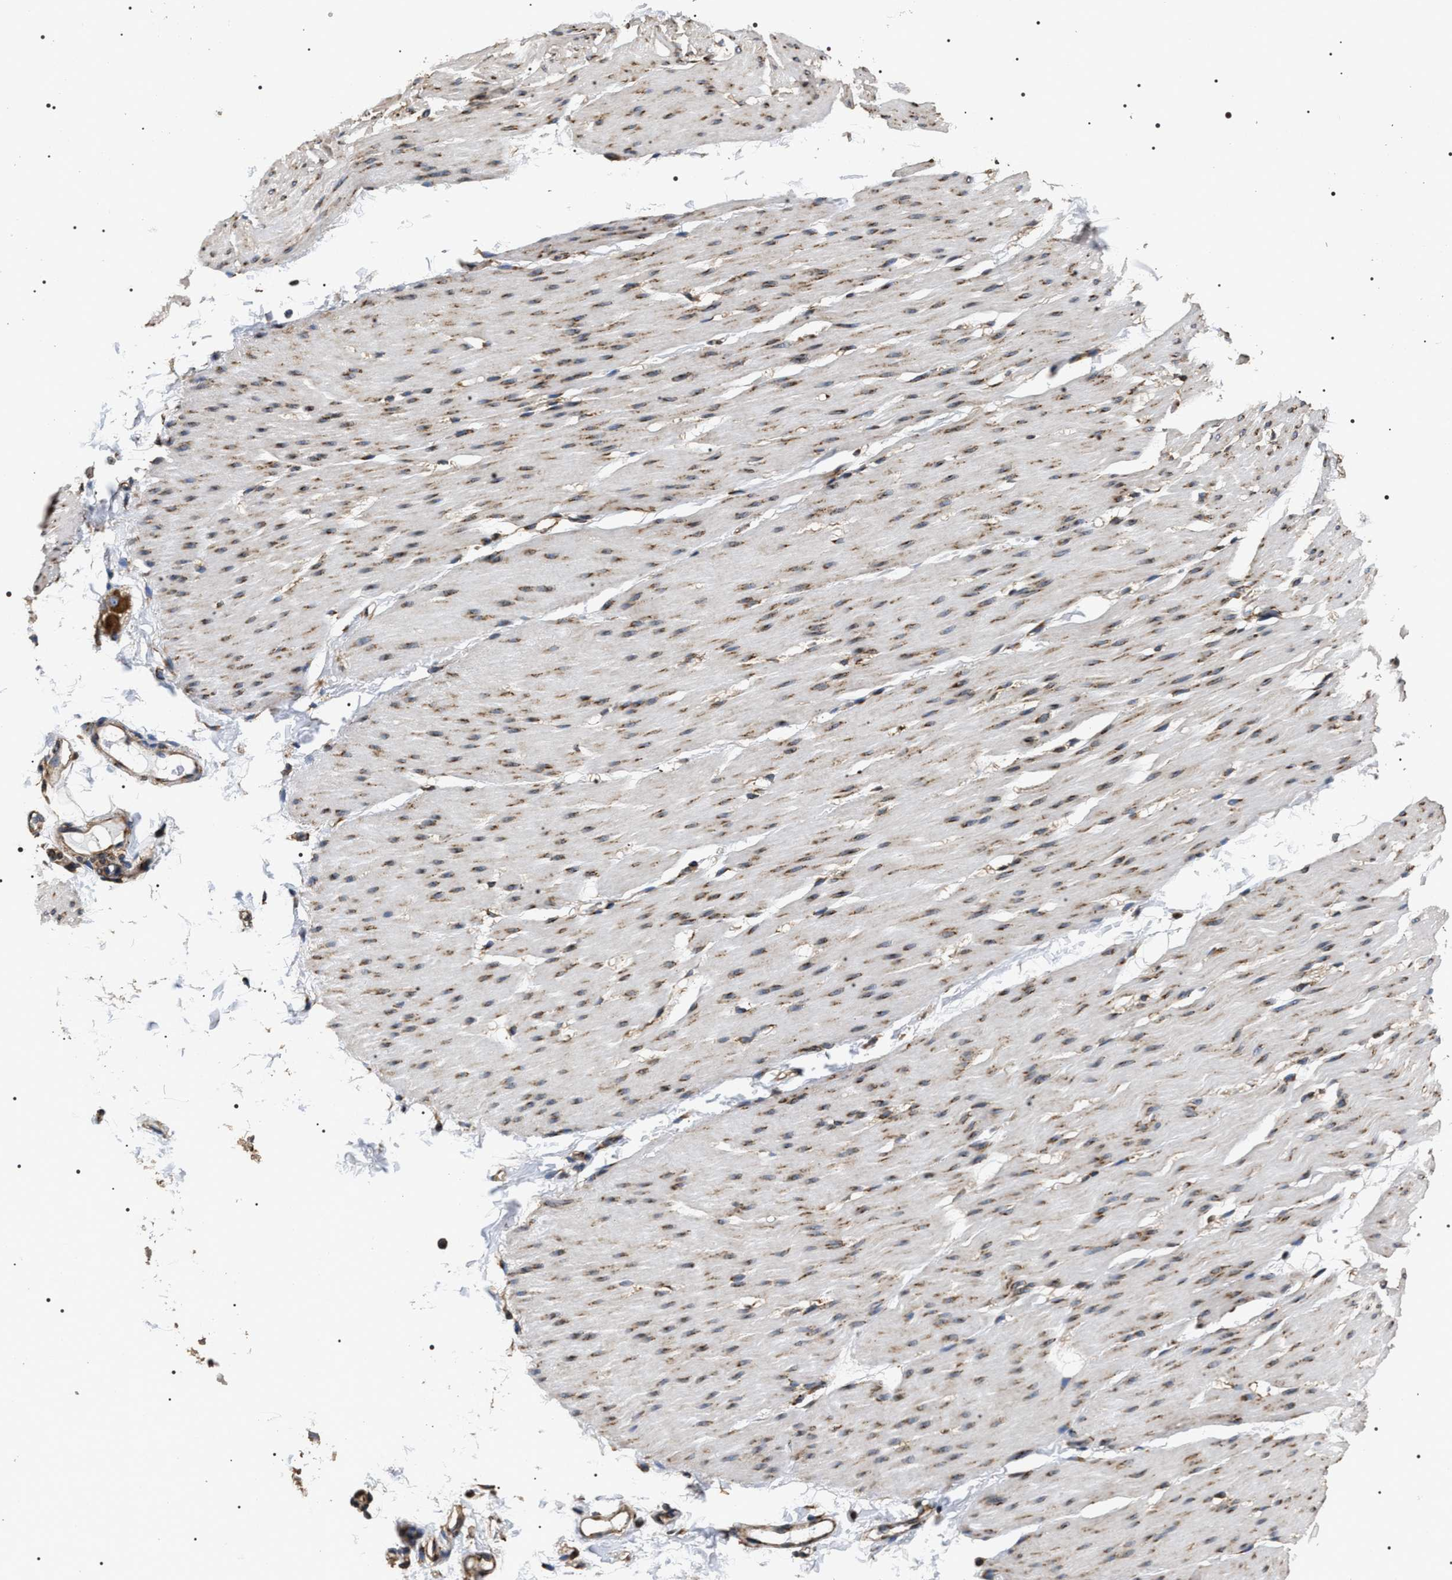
{"staining": {"intensity": "moderate", "quantity": ">75%", "location": "cytoplasmic/membranous"}, "tissue": "smooth muscle", "cell_type": "Smooth muscle cells", "image_type": "normal", "snomed": [{"axis": "morphology", "description": "Normal tissue, NOS"}, {"axis": "topography", "description": "Smooth muscle"}, {"axis": "topography", "description": "Colon"}], "caption": "Benign smooth muscle reveals moderate cytoplasmic/membranous expression in about >75% of smooth muscle cells The staining was performed using DAB, with brown indicating positive protein expression. Nuclei are stained blue with hematoxylin..", "gene": "KTN1", "patient": {"sex": "male", "age": 67}}